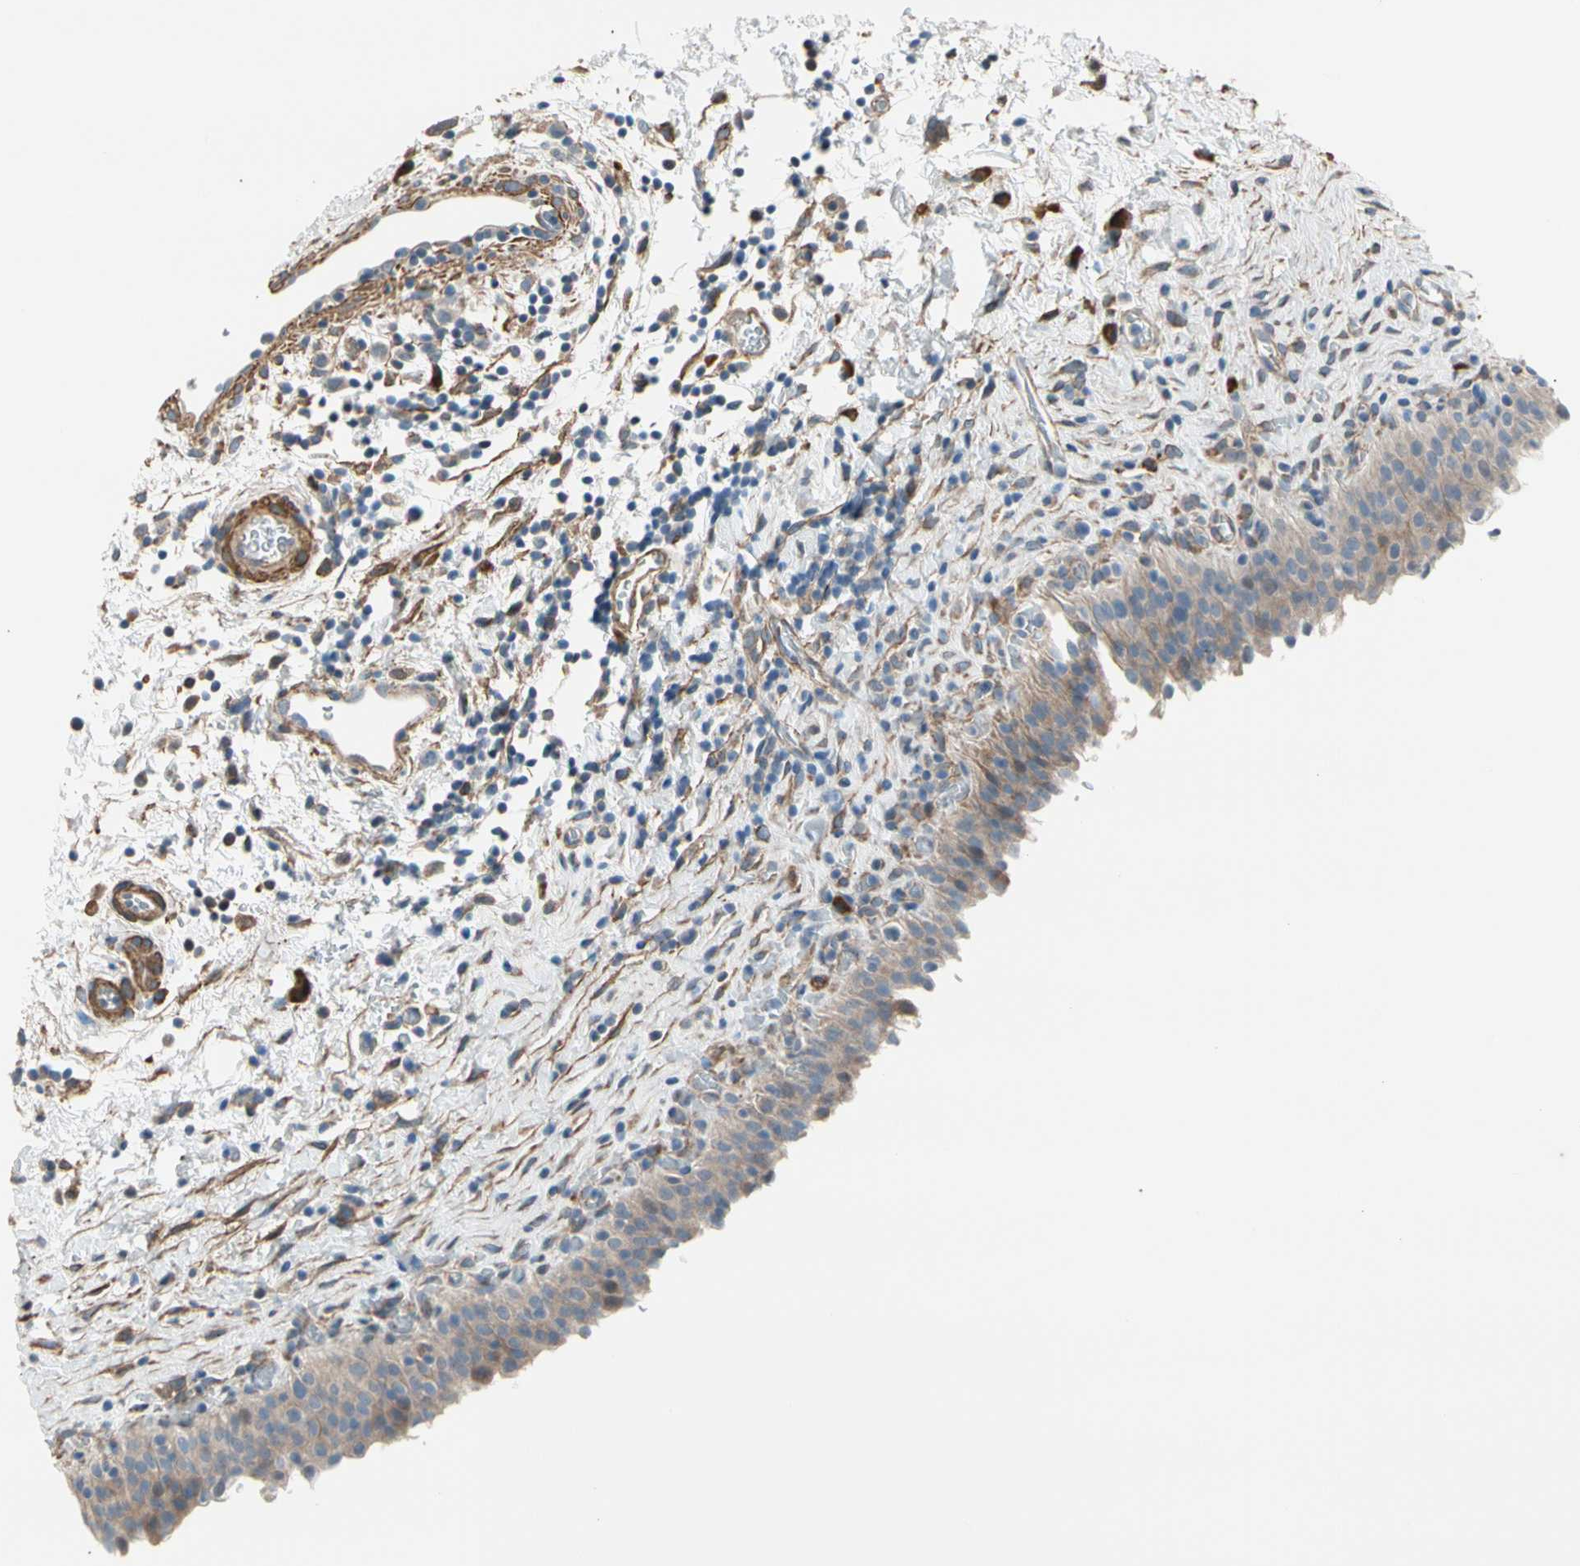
{"staining": {"intensity": "moderate", "quantity": ">75%", "location": "cytoplasmic/membranous"}, "tissue": "urinary bladder", "cell_type": "Urothelial cells", "image_type": "normal", "snomed": [{"axis": "morphology", "description": "Normal tissue, NOS"}, {"axis": "topography", "description": "Urinary bladder"}], "caption": "Approximately >75% of urothelial cells in normal urinary bladder display moderate cytoplasmic/membranous protein positivity as visualized by brown immunohistochemical staining.", "gene": "LIMK2", "patient": {"sex": "male", "age": 51}}